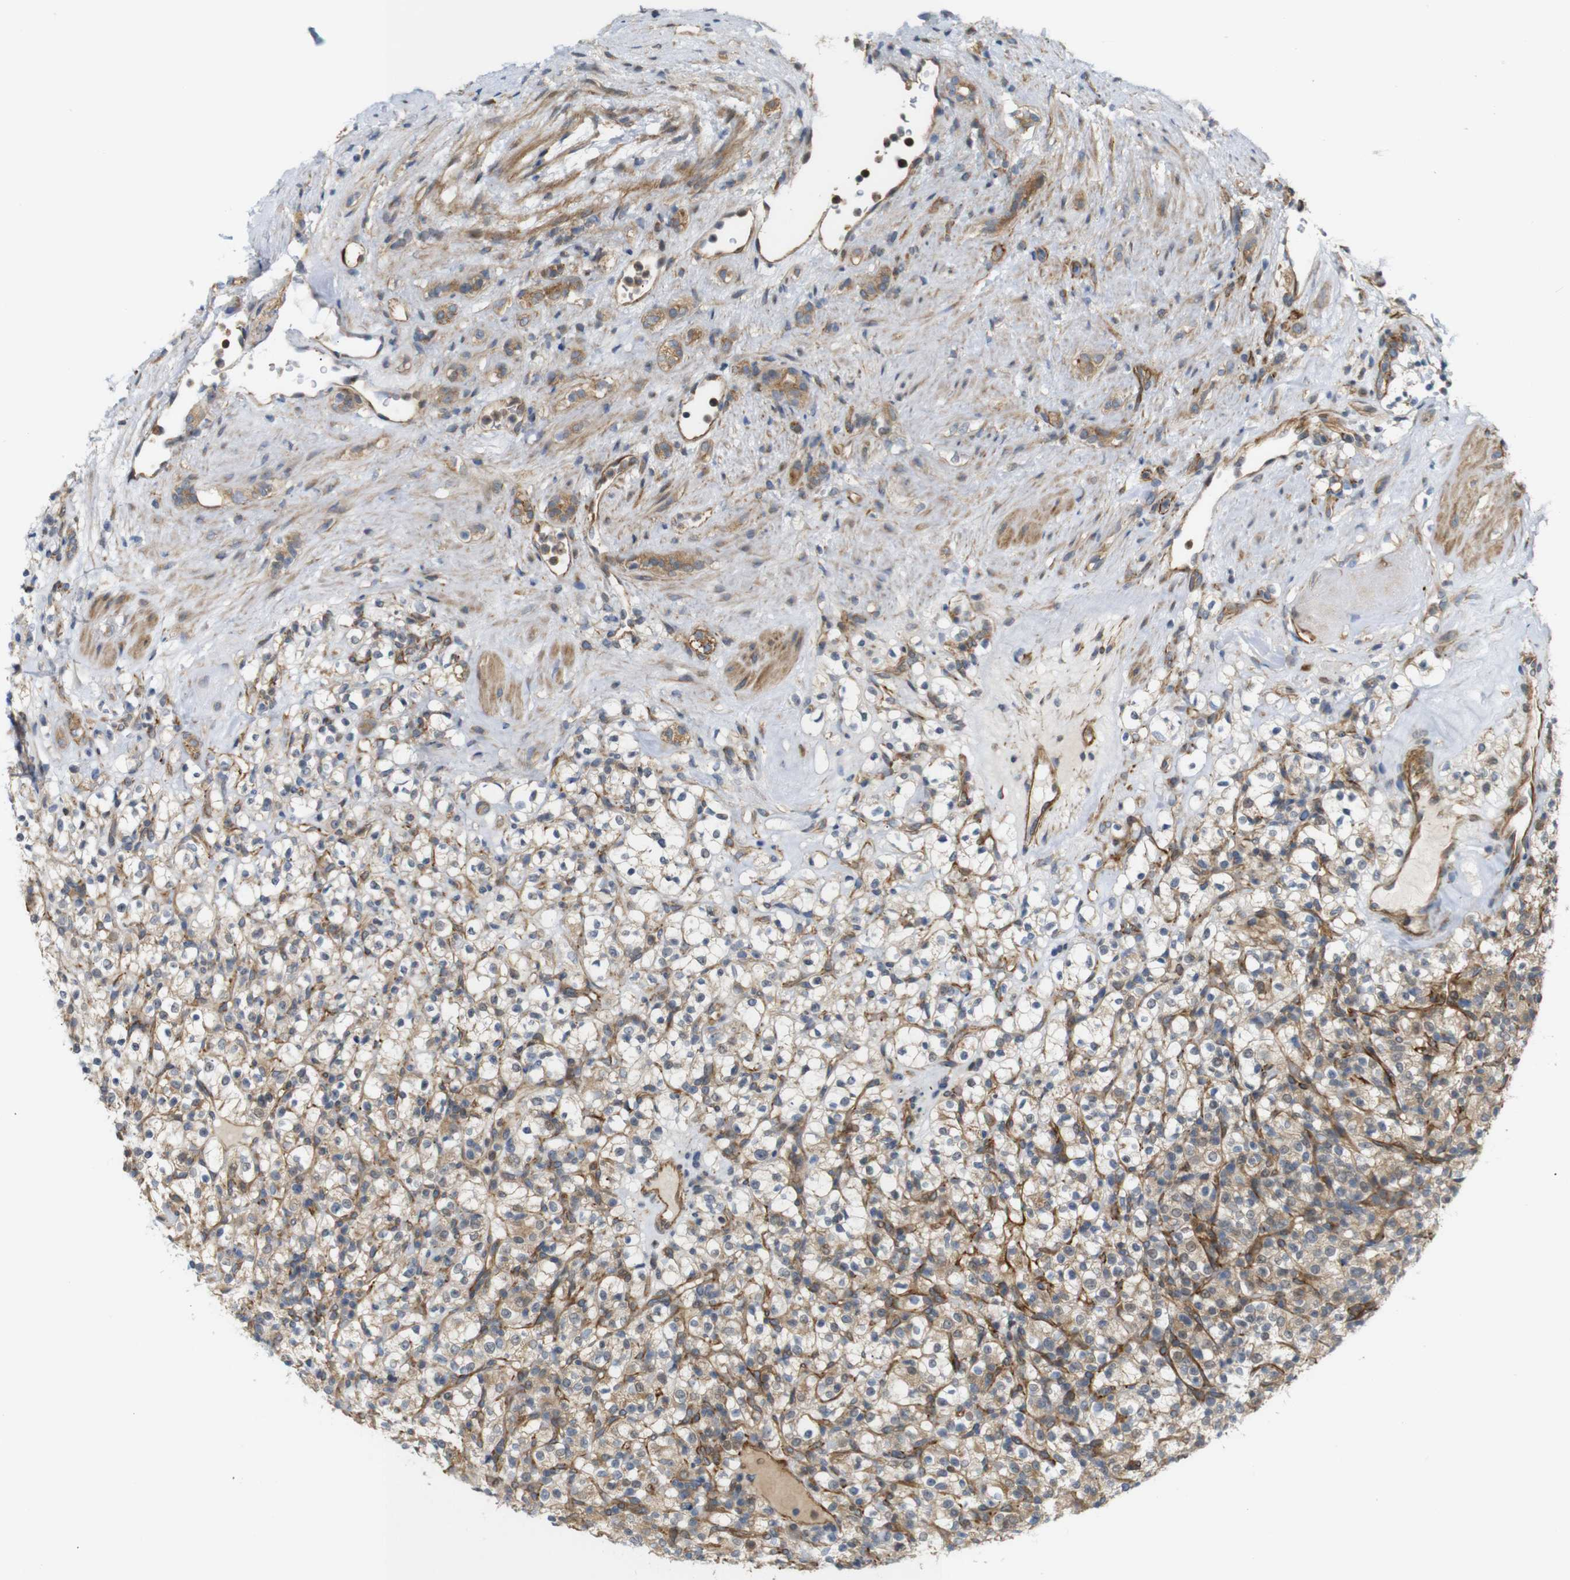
{"staining": {"intensity": "weak", "quantity": "25%-75%", "location": "cytoplasmic/membranous"}, "tissue": "renal cancer", "cell_type": "Tumor cells", "image_type": "cancer", "snomed": [{"axis": "morphology", "description": "Normal tissue, NOS"}, {"axis": "morphology", "description": "Adenocarcinoma, NOS"}, {"axis": "topography", "description": "Kidney"}], "caption": "Protein staining by IHC displays weak cytoplasmic/membranous positivity in approximately 25%-75% of tumor cells in adenocarcinoma (renal).", "gene": "RPTOR", "patient": {"sex": "female", "age": 72}}